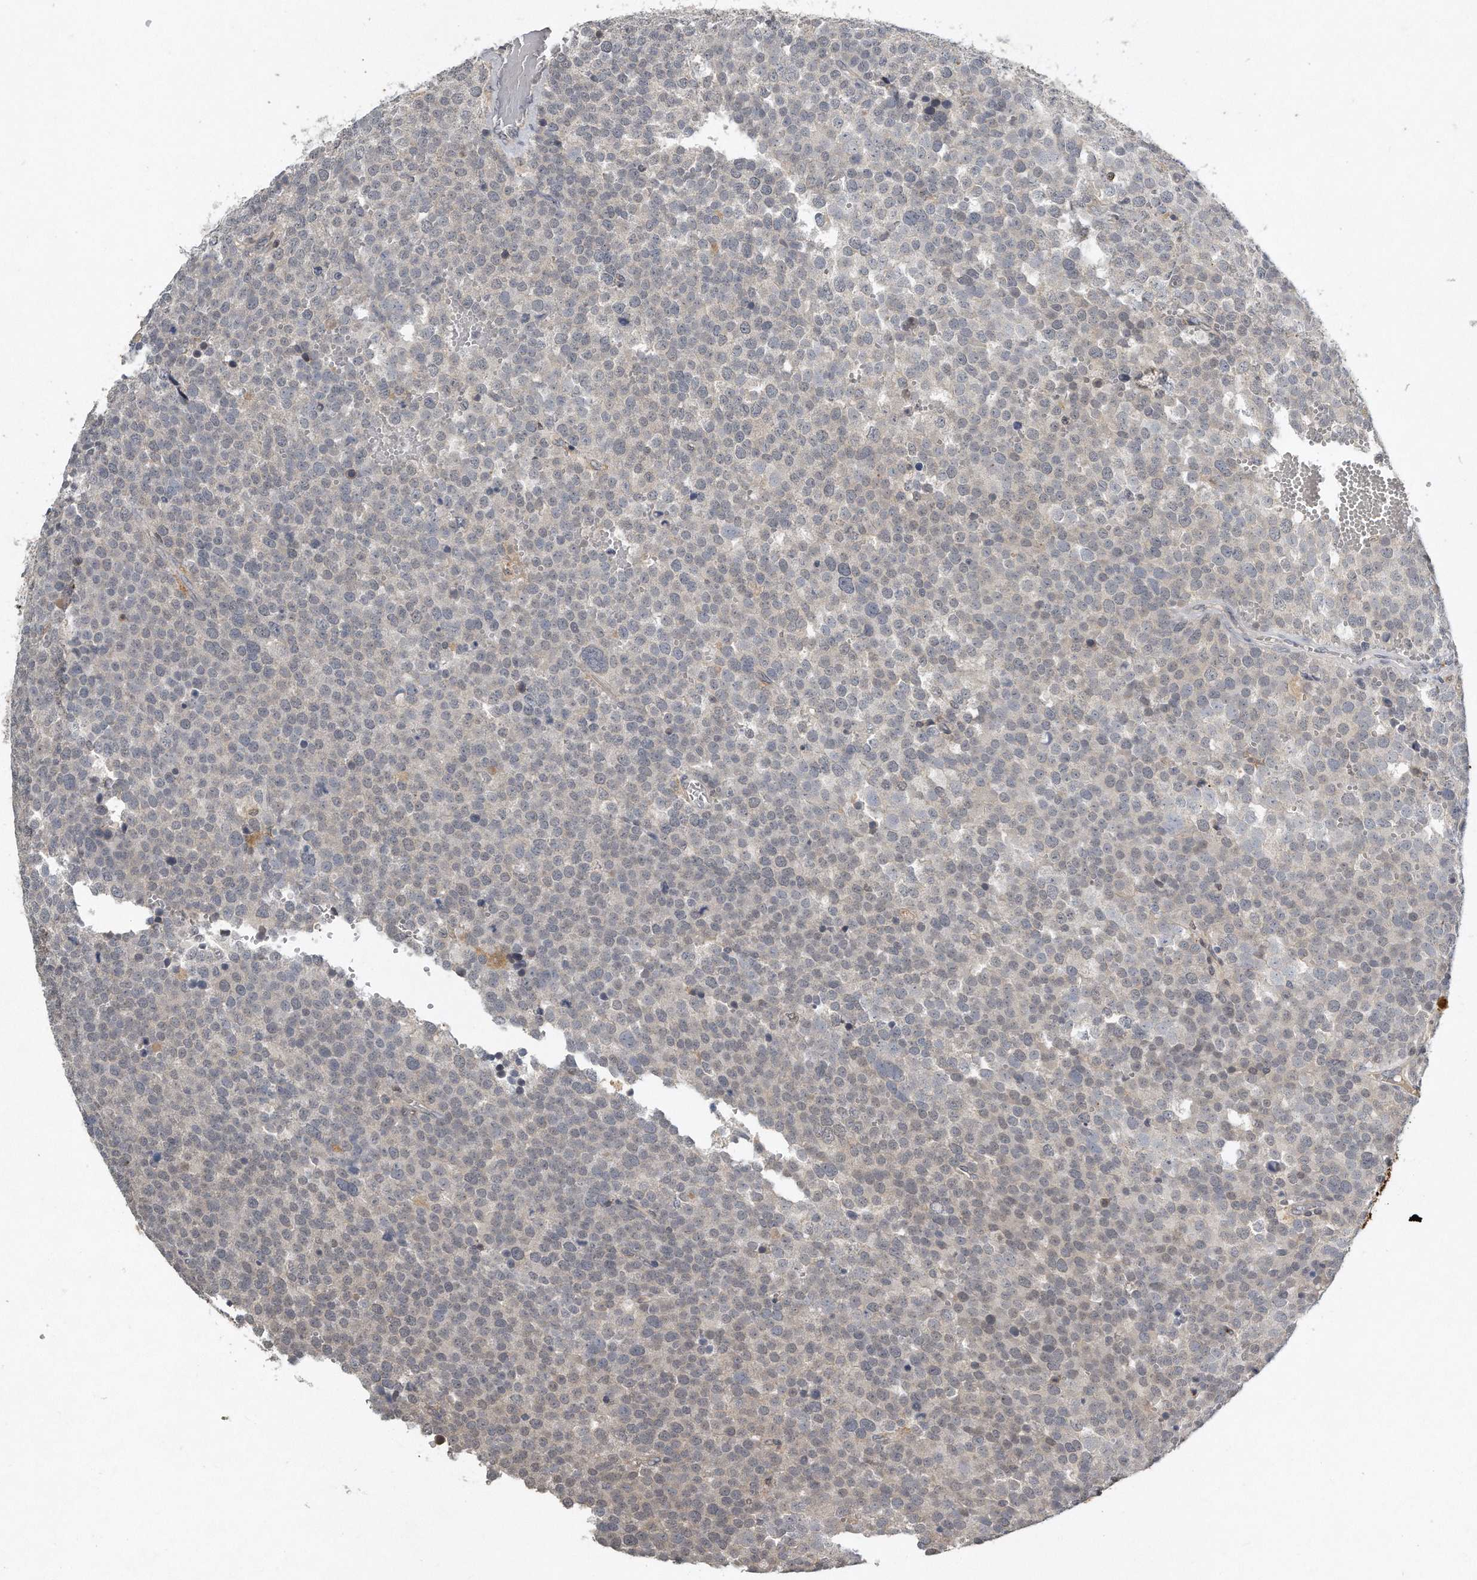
{"staining": {"intensity": "weak", "quantity": "<25%", "location": "nuclear"}, "tissue": "testis cancer", "cell_type": "Tumor cells", "image_type": "cancer", "snomed": [{"axis": "morphology", "description": "Seminoma, NOS"}, {"axis": "topography", "description": "Testis"}], "caption": "A high-resolution micrograph shows immunohistochemistry staining of seminoma (testis), which shows no significant positivity in tumor cells. (IHC, brightfield microscopy, high magnification).", "gene": "CAMK1", "patient": {"sex": "male", "age": 71}}